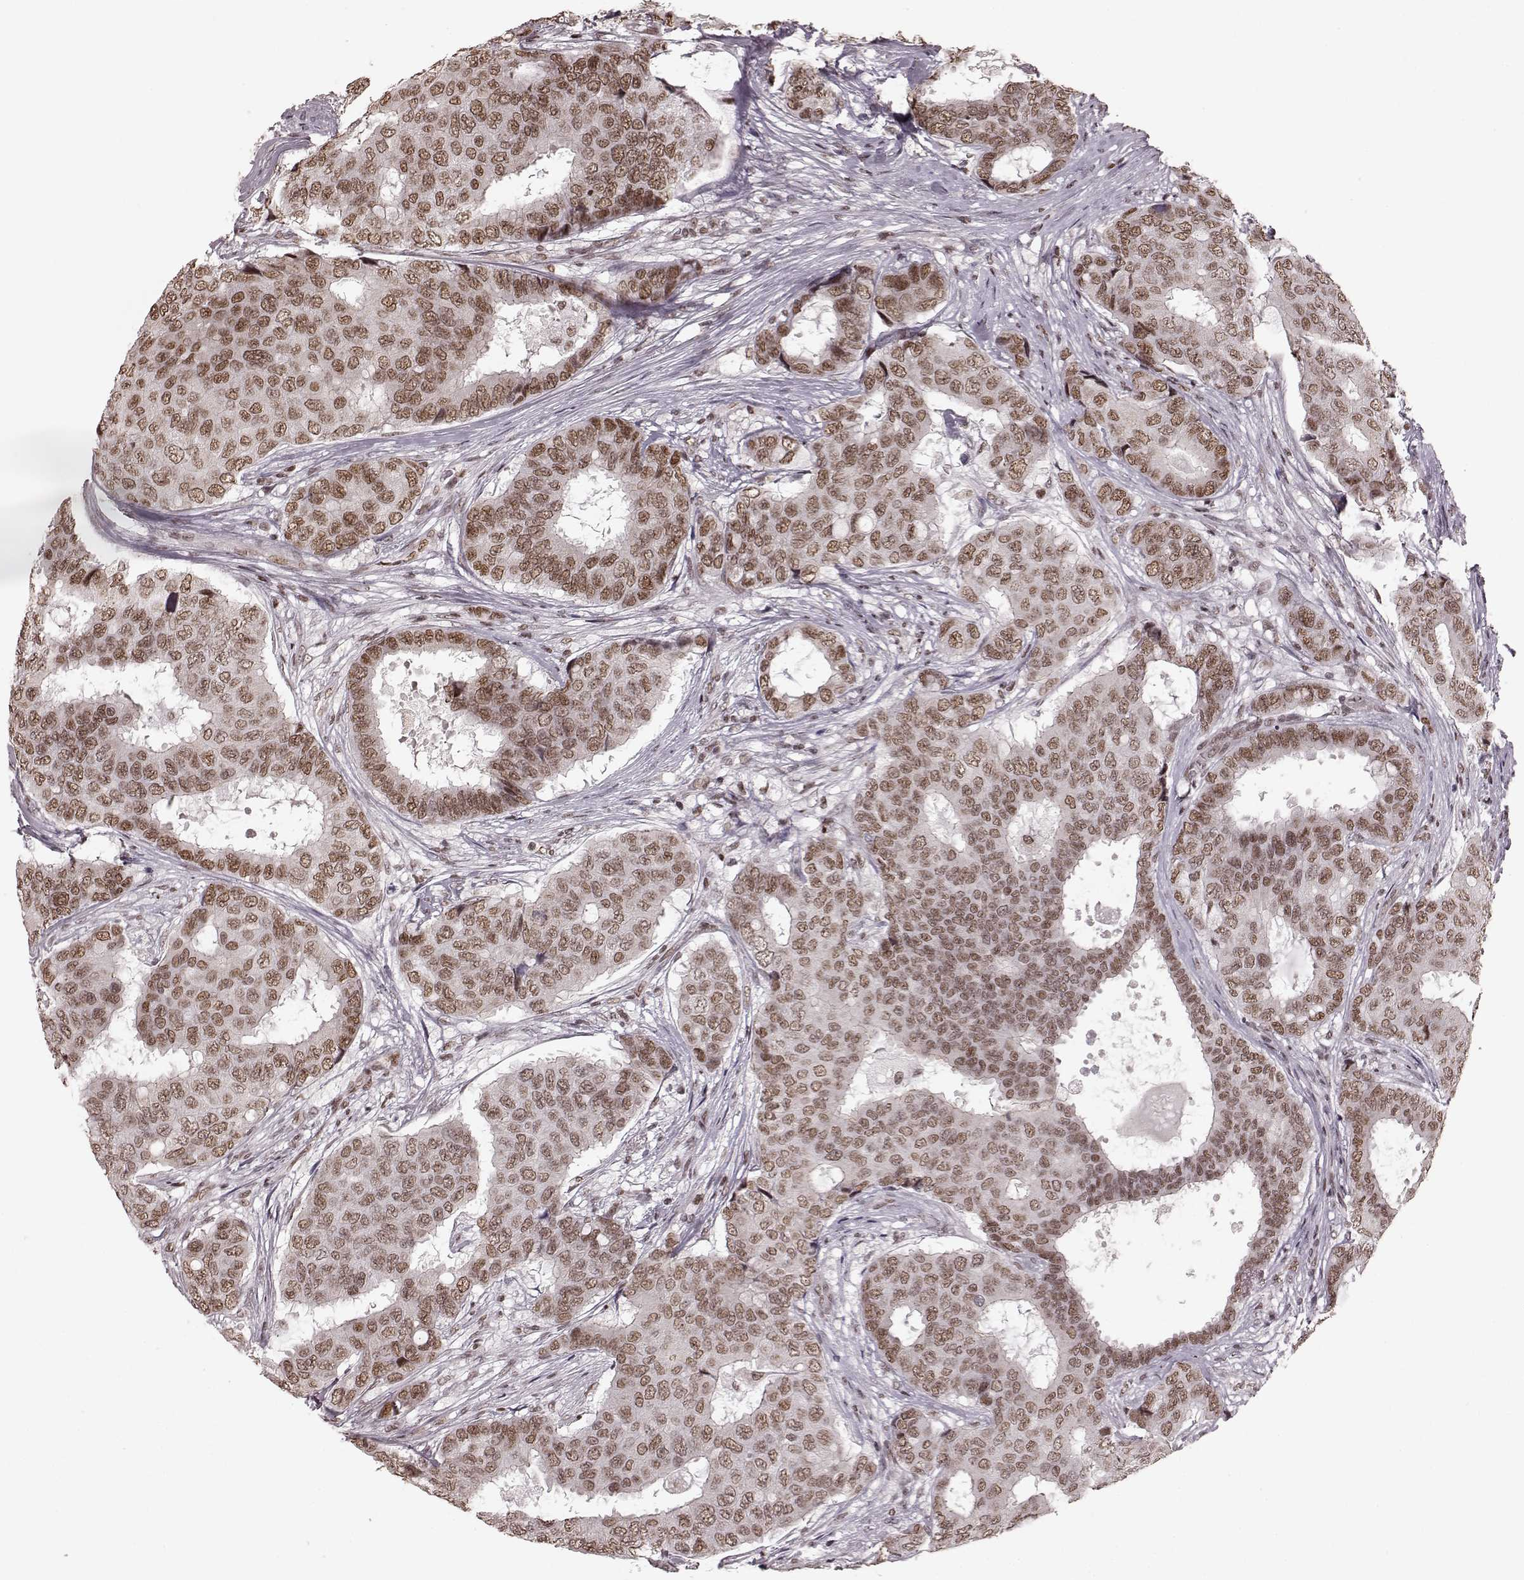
{"staining": {"intensity": "moderate", "quantity": ">75%", "location": "nuclear"}, "tissue": "breast cancer", "cell_type": "Tumor cells", "image_type": "cancer", "snomed": [{"axis": "morphology", "description": "Duct carcinoma"}, {"axis": "topography", "description": "Breast"}], "caption": "A micrograph of breast infiltrating ductal carcinoma stained for a protein shows moderate nuclear brown staining in tumor cells.", "gene": "NR2C1", "patient": {"sex": "female", "age": 75}}